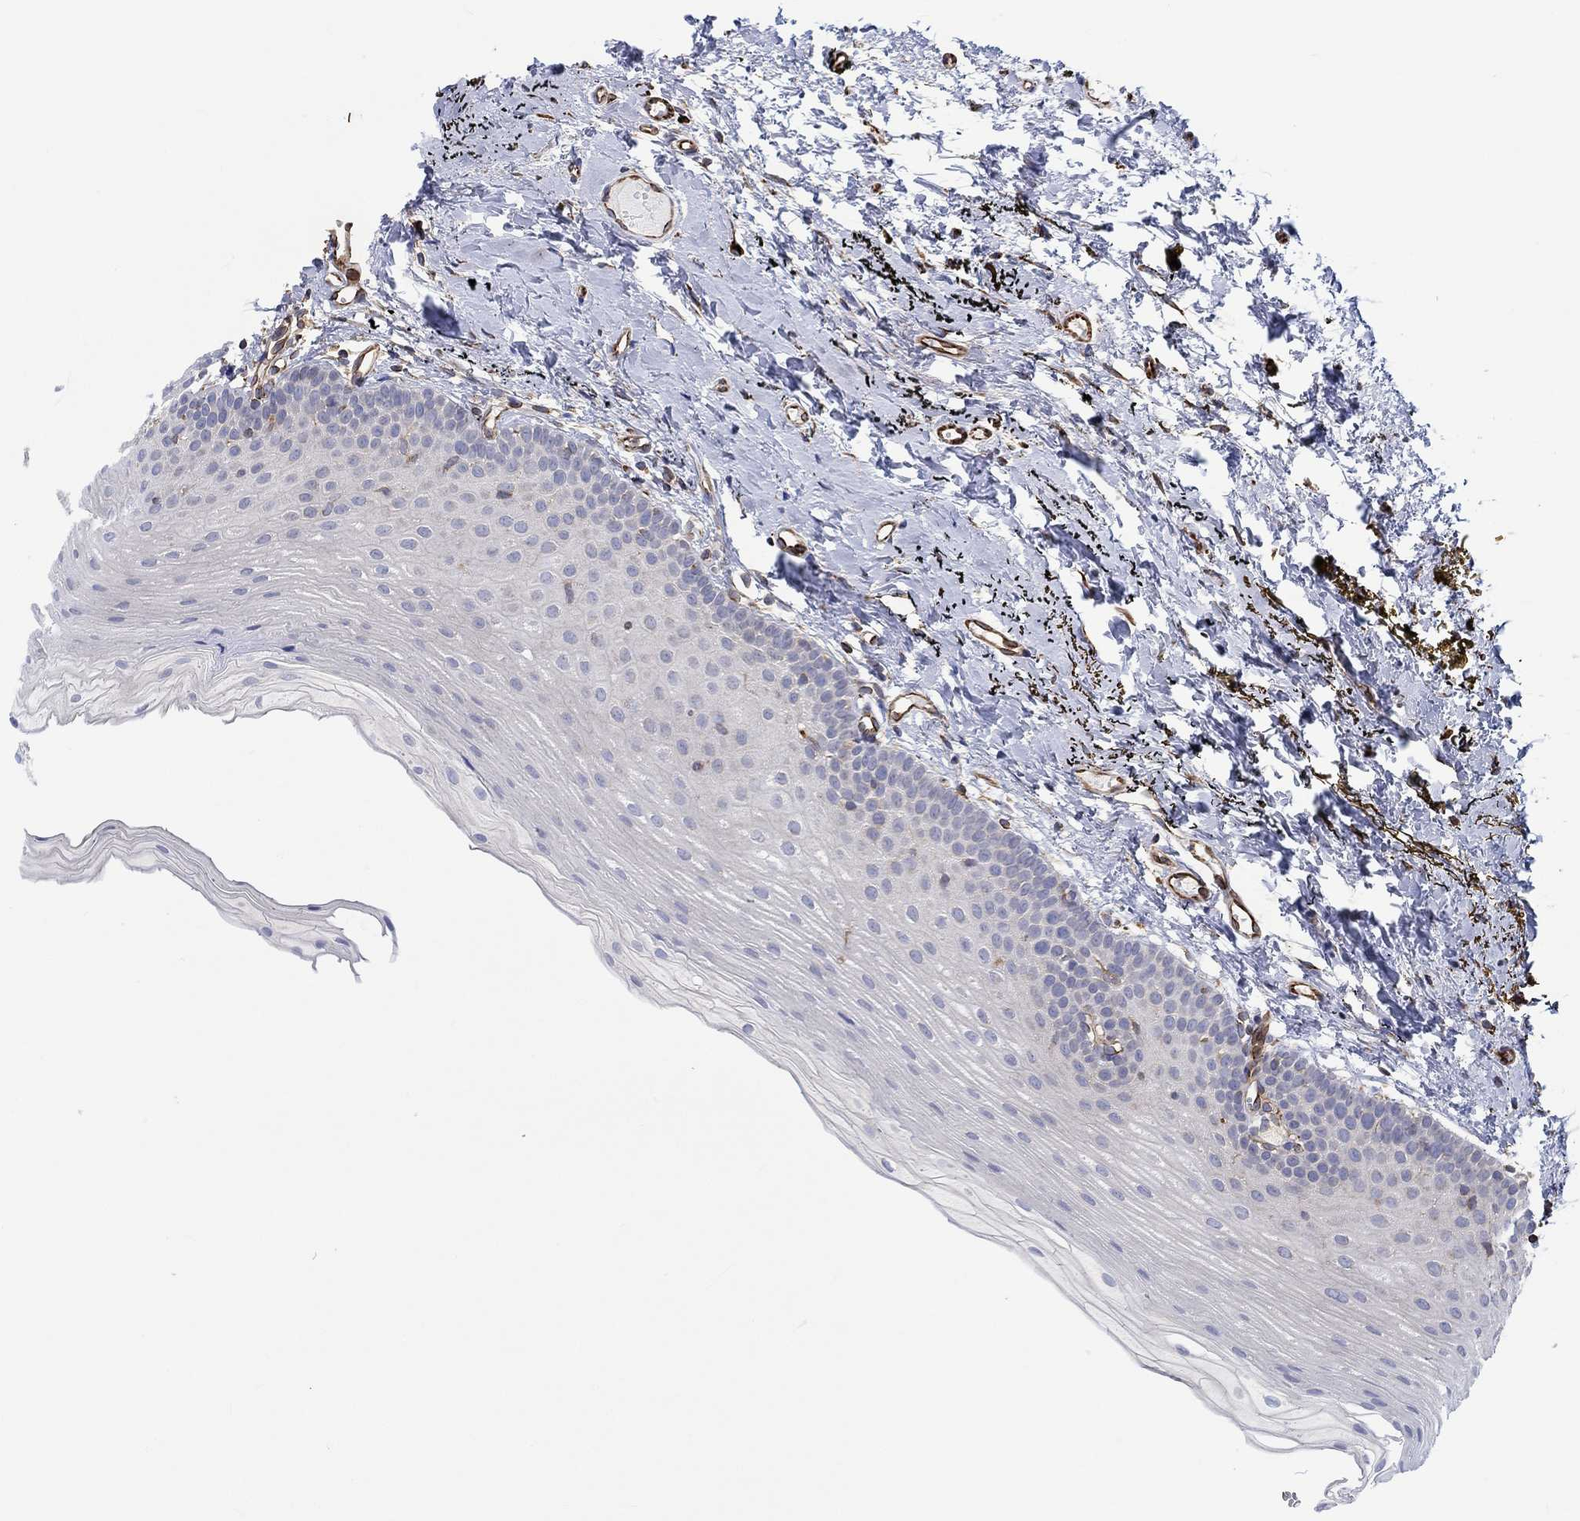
{"staining": {"intensity": "negative", "quantity": "none", "location": "none"}, "tissue": "oral mucosa", "cell_type": "Squamous epithelial cells", "image_type": "normal", "snomed": [{"axis": "morphology", "description": "Normal tissue, NOS"}, {"axis": "topography", "description": "Oral tissue"}], "caption": "Photomicrograph shows no protein positivity in squamous epithelial cells of normal oral mucosa.", "gene": "CAMK1D", "patient": {"sex": "female", "age": 57}}